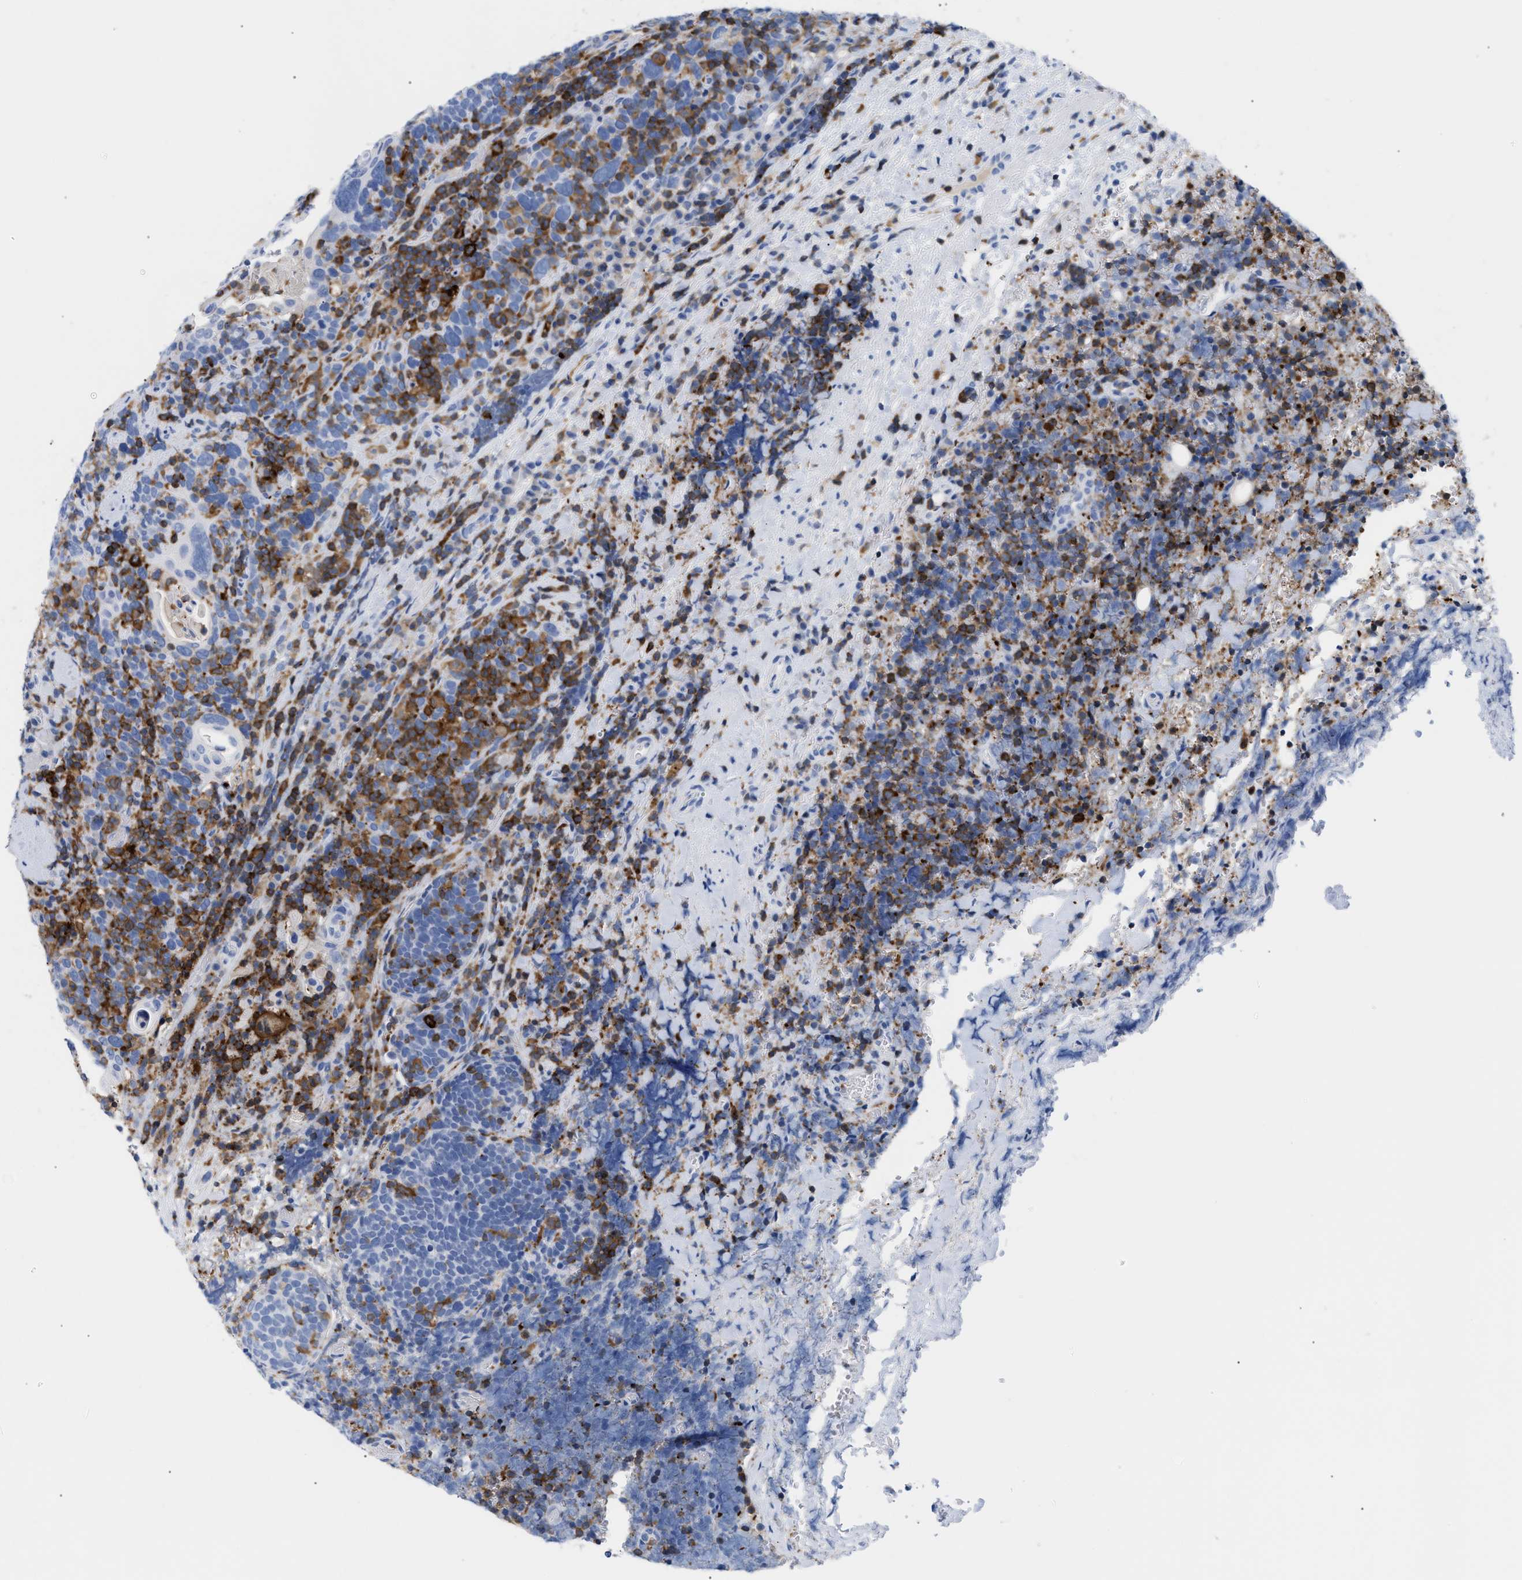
{"staining": {"intensity": "negative", "quantity": "none", "location": "none"}, "tissue": "head and neck cancer", "cell_type": "Tumor cells", "image_type": "cancer", "snomed": [{"axis": "morphology", "description": "Squamous cell carcinoma, NOS"}, {"axis": "morphology", "description": "Squamous cell carcinoma, metastatic, NOS"}, {"axis": "topography", "description": "Lymph node"}, {"axis": "topography", "description": "Head-Neck"}], "caption": "This is a histopathology image of immunohistochemistry (IHC) staining of head and neck cancer (metastatic squamous cell carcinoma), which shows no positivity in tumor cells.", "gene": "LCP1", "patient": {"sex": "male", "age": 62}}